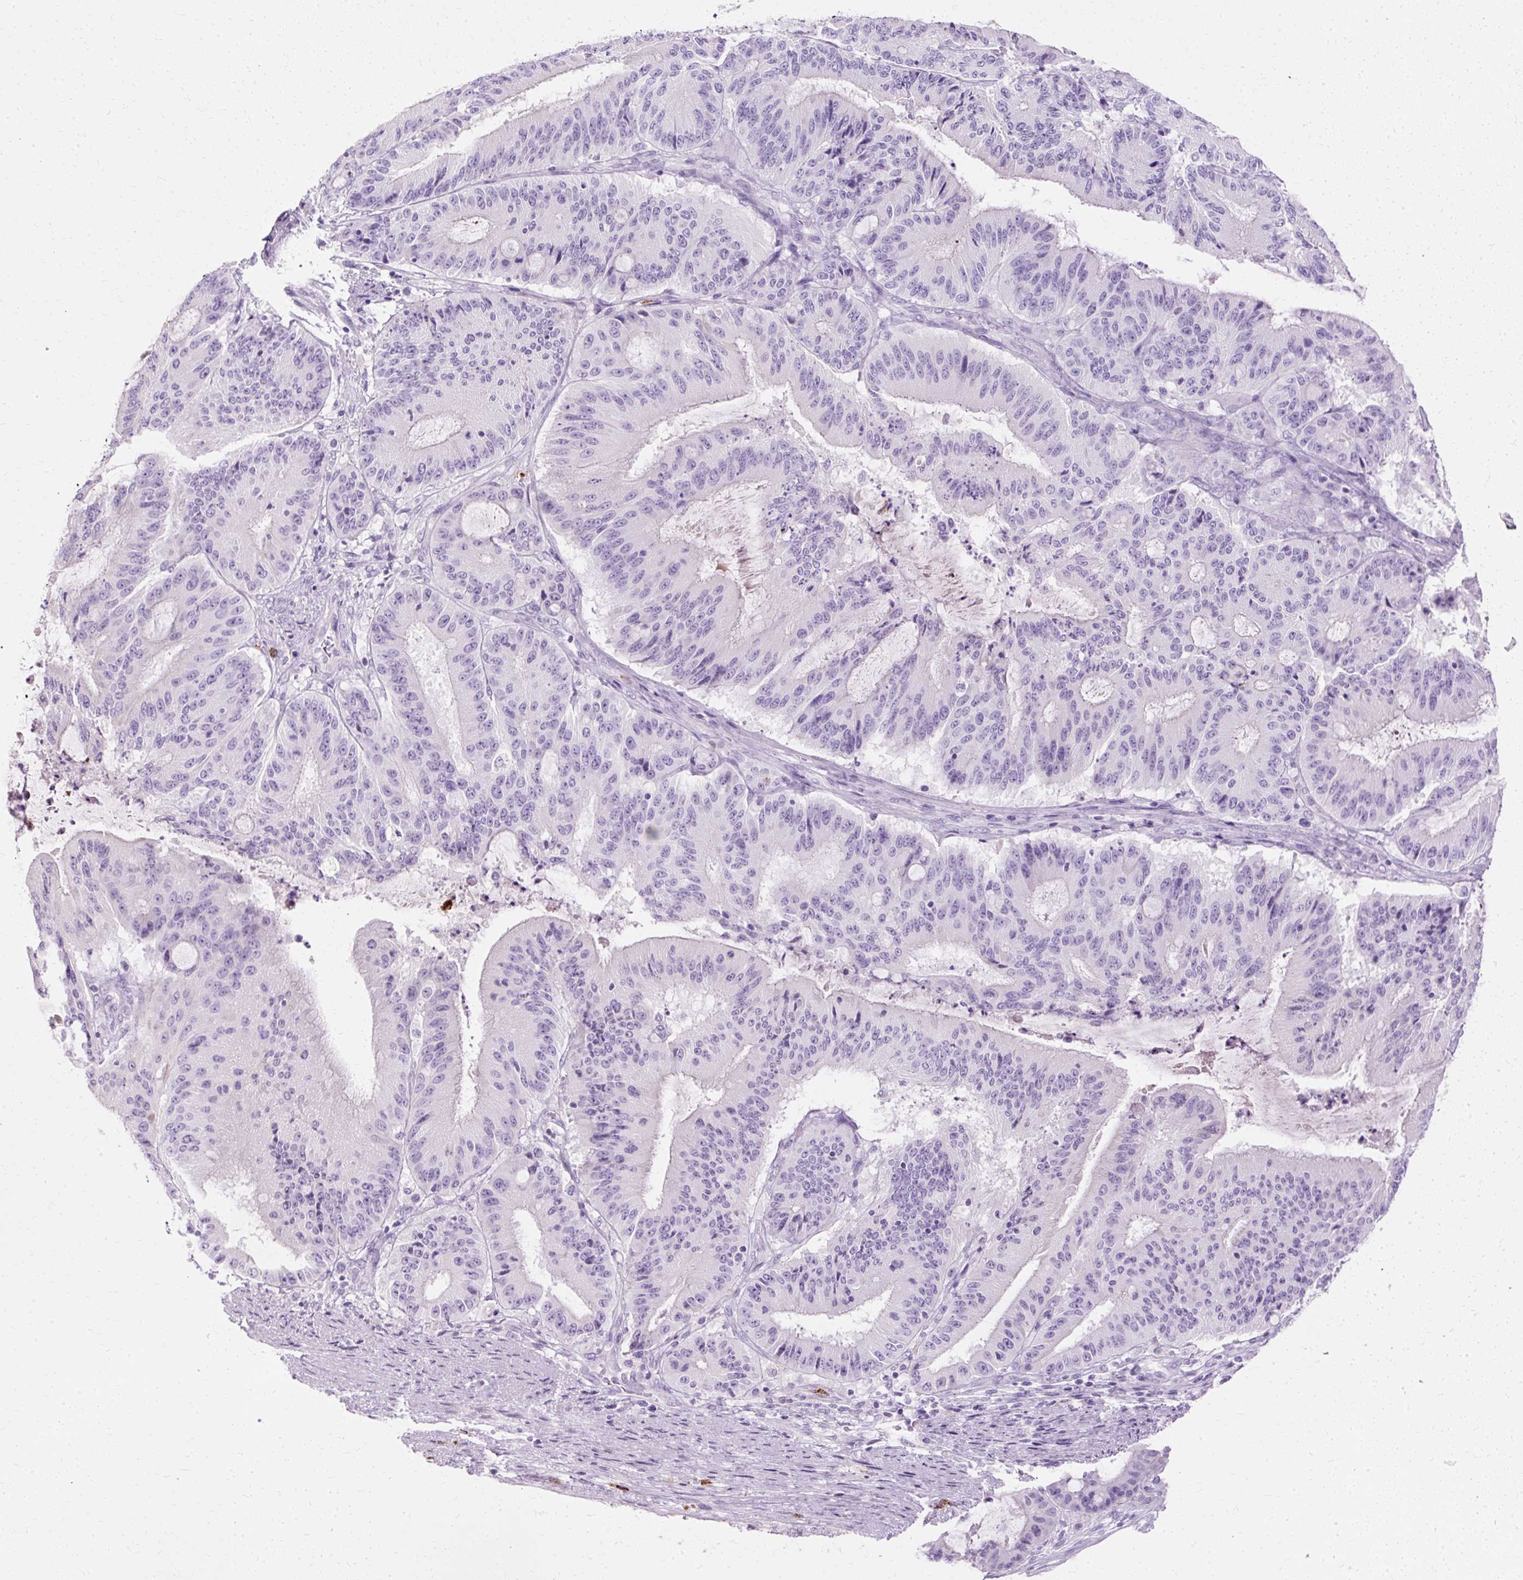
{"staining": {"intensity": "negative", "quantity": "none", "location": "none"}, "tissue": "liver cancer", "cell_type": "Tumor cells", "image_type": "cancer", "snomed": [{"axis": "morphology", "description": "Normal tissue, NOS"}, {"axis": "morphology", "description": "Cholangiocarcinoma"}, {"axis": "topography", "description": "Liver"}, {"axis": "topography", "description": "Peripheral nerve tissue"}], "caption": "There is no significant positivity in tumor cells of liver cancer (cholangiocarcinoma).", "gene": "DEFA1", "patient": {"sex": "female", "age": 73}}